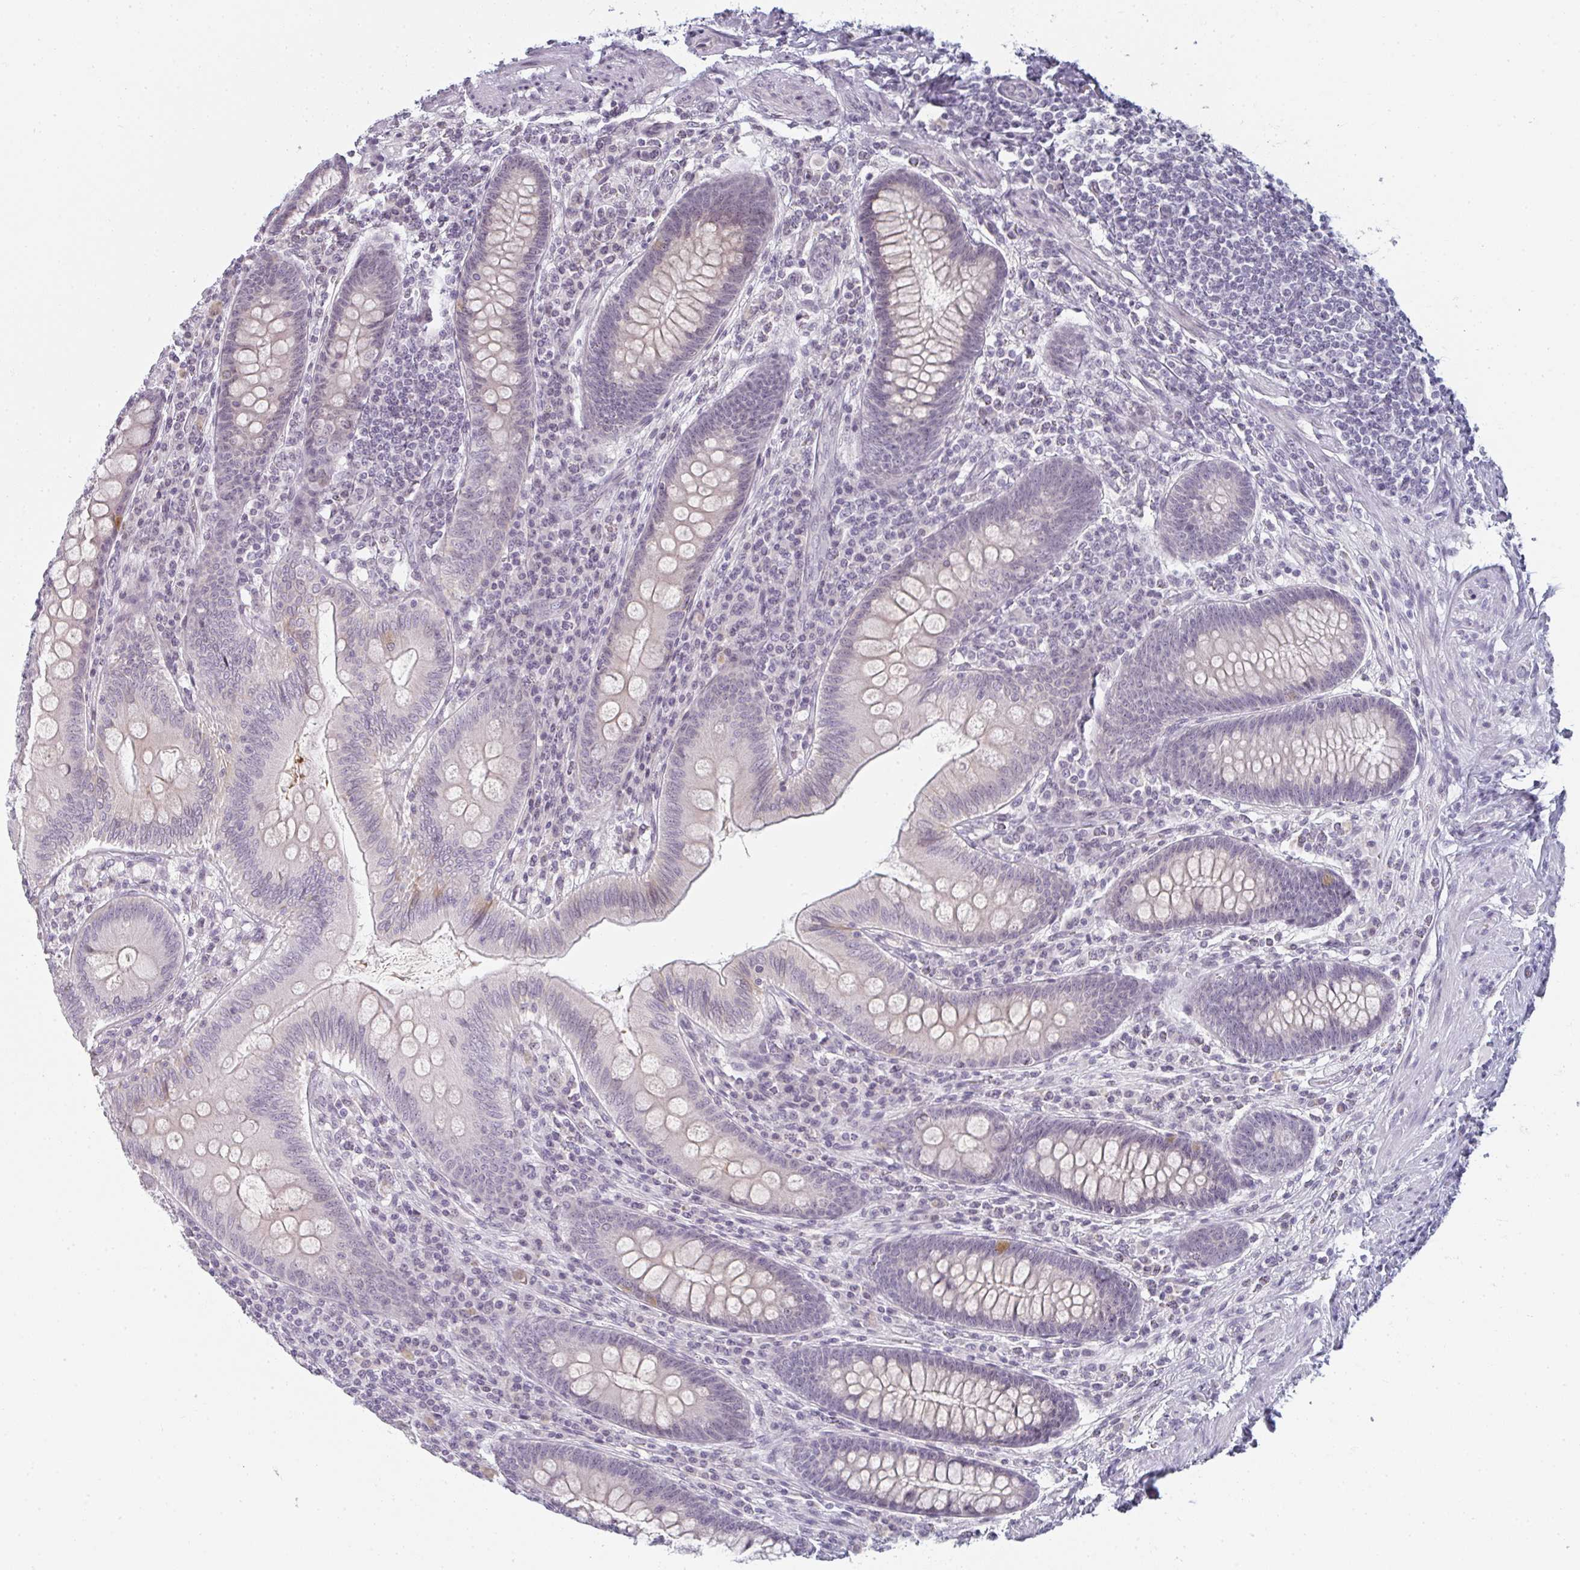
{"staining": {"intensity": "weak", "quantity": "<25%", "location": "cytoplasmic/membranous"}, "tissue": "appendix", "cell_type": "Glandular cells", "image_type": "normal", "snomed": [{"axis": "morphology", "description": "Normal tissue, NOS"}, {"axis": "topography", "description": "Appendix"}], "caption": "There is no significant positivity in glandular cells of appendix. (Brightfield microscopy of DAB immunohistochemistry at high magnification).", "gene": "RBBP6", "patient": {"sex": "male", "age": 71}}